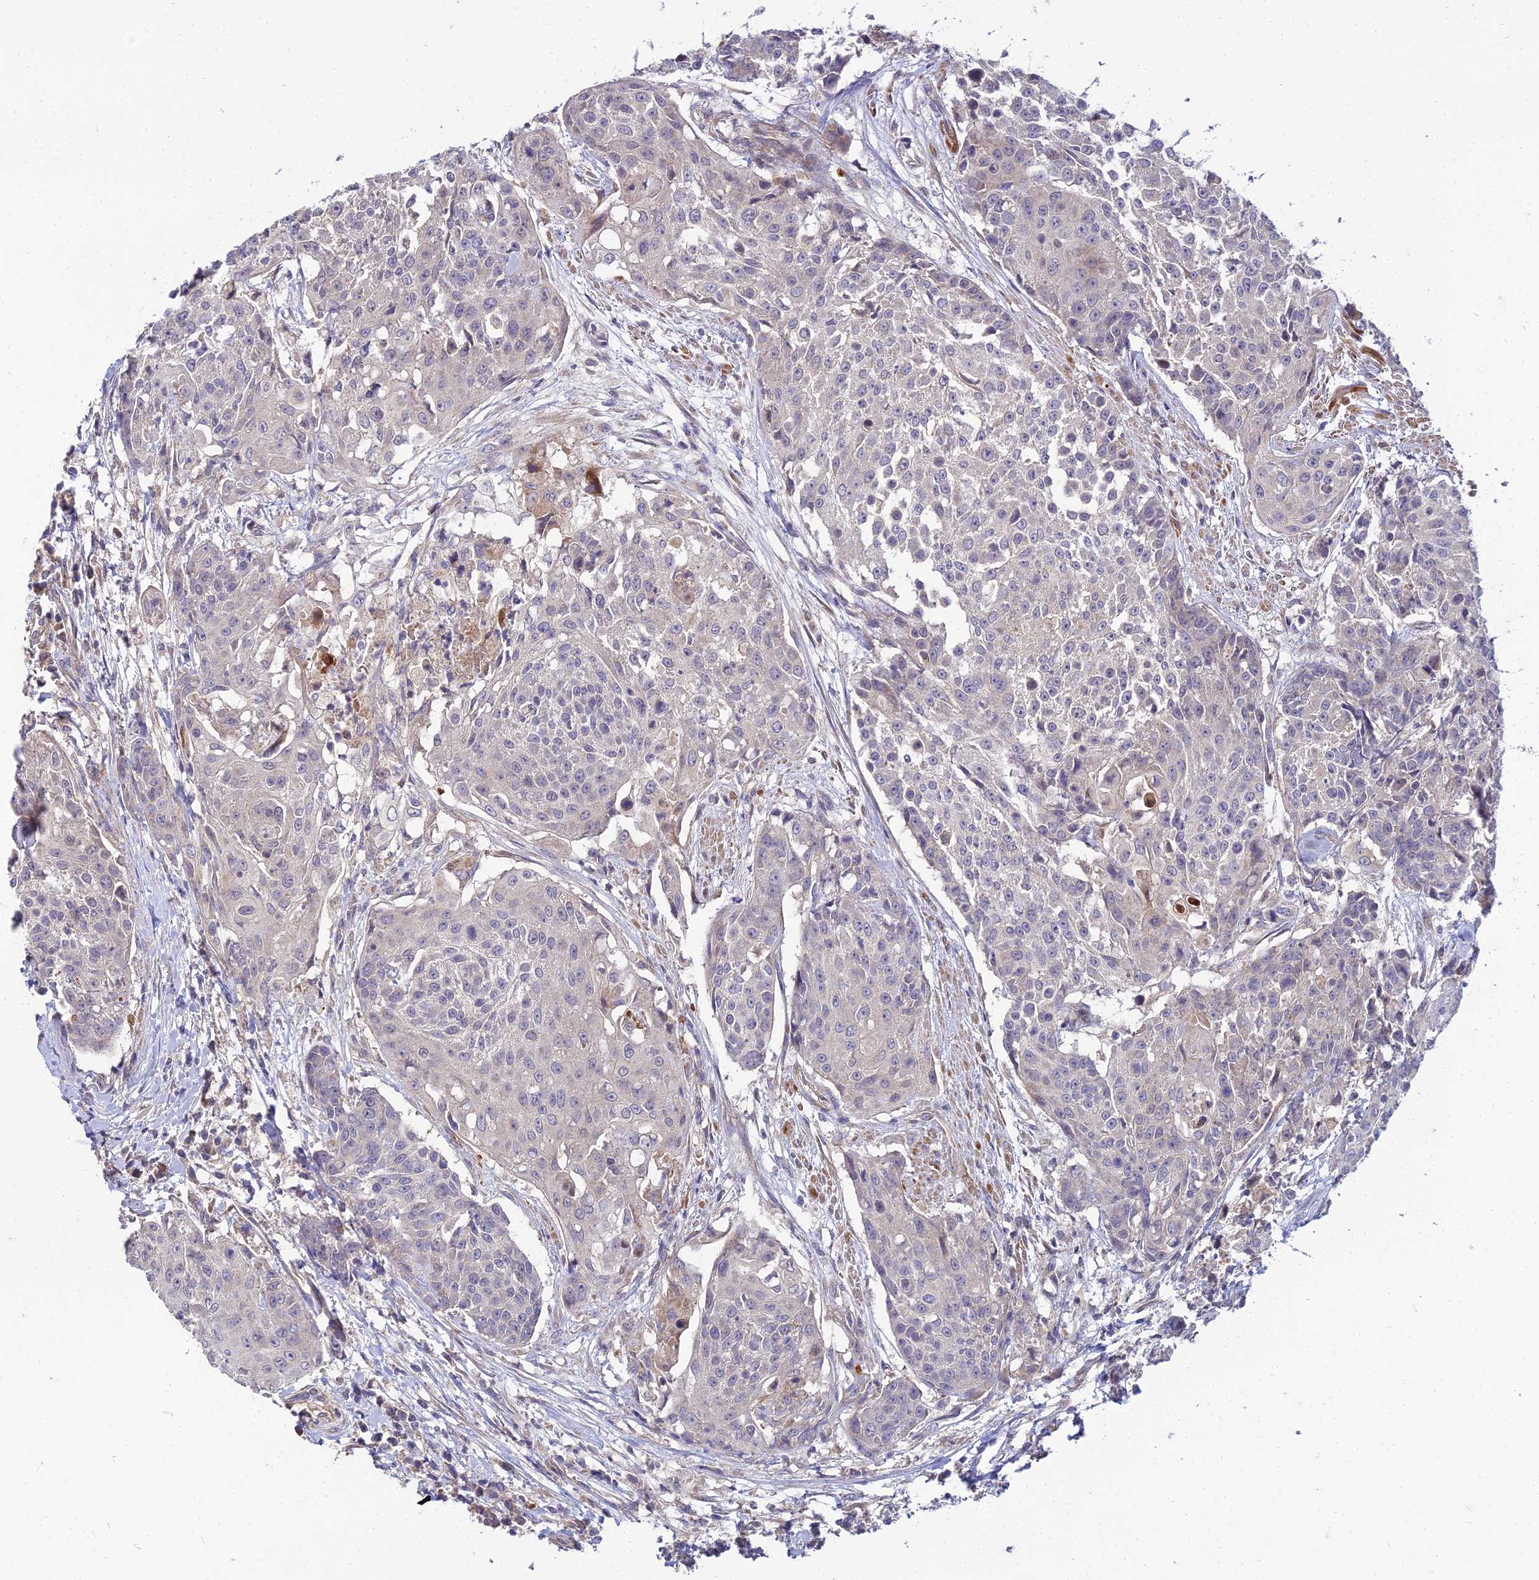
{"staining": {"intensity": "negative", "quantity": "none", "location": "none"}, "tissue": "urothelial cancer", "cell_type": "Tumor cells", "image_type": "cancer", "snomed": [{"axis": "morphology", "description": "Urothelial carcinoma, High grade"}, {"axis": "topography", "description": "Urinary bladder"}], "caption": "Human urothelial cancer stained for a protein using IHC demonstrates no expression in tumor cells.", "gene": "NPY", "patient": {"sex": "female", "age": 63}}